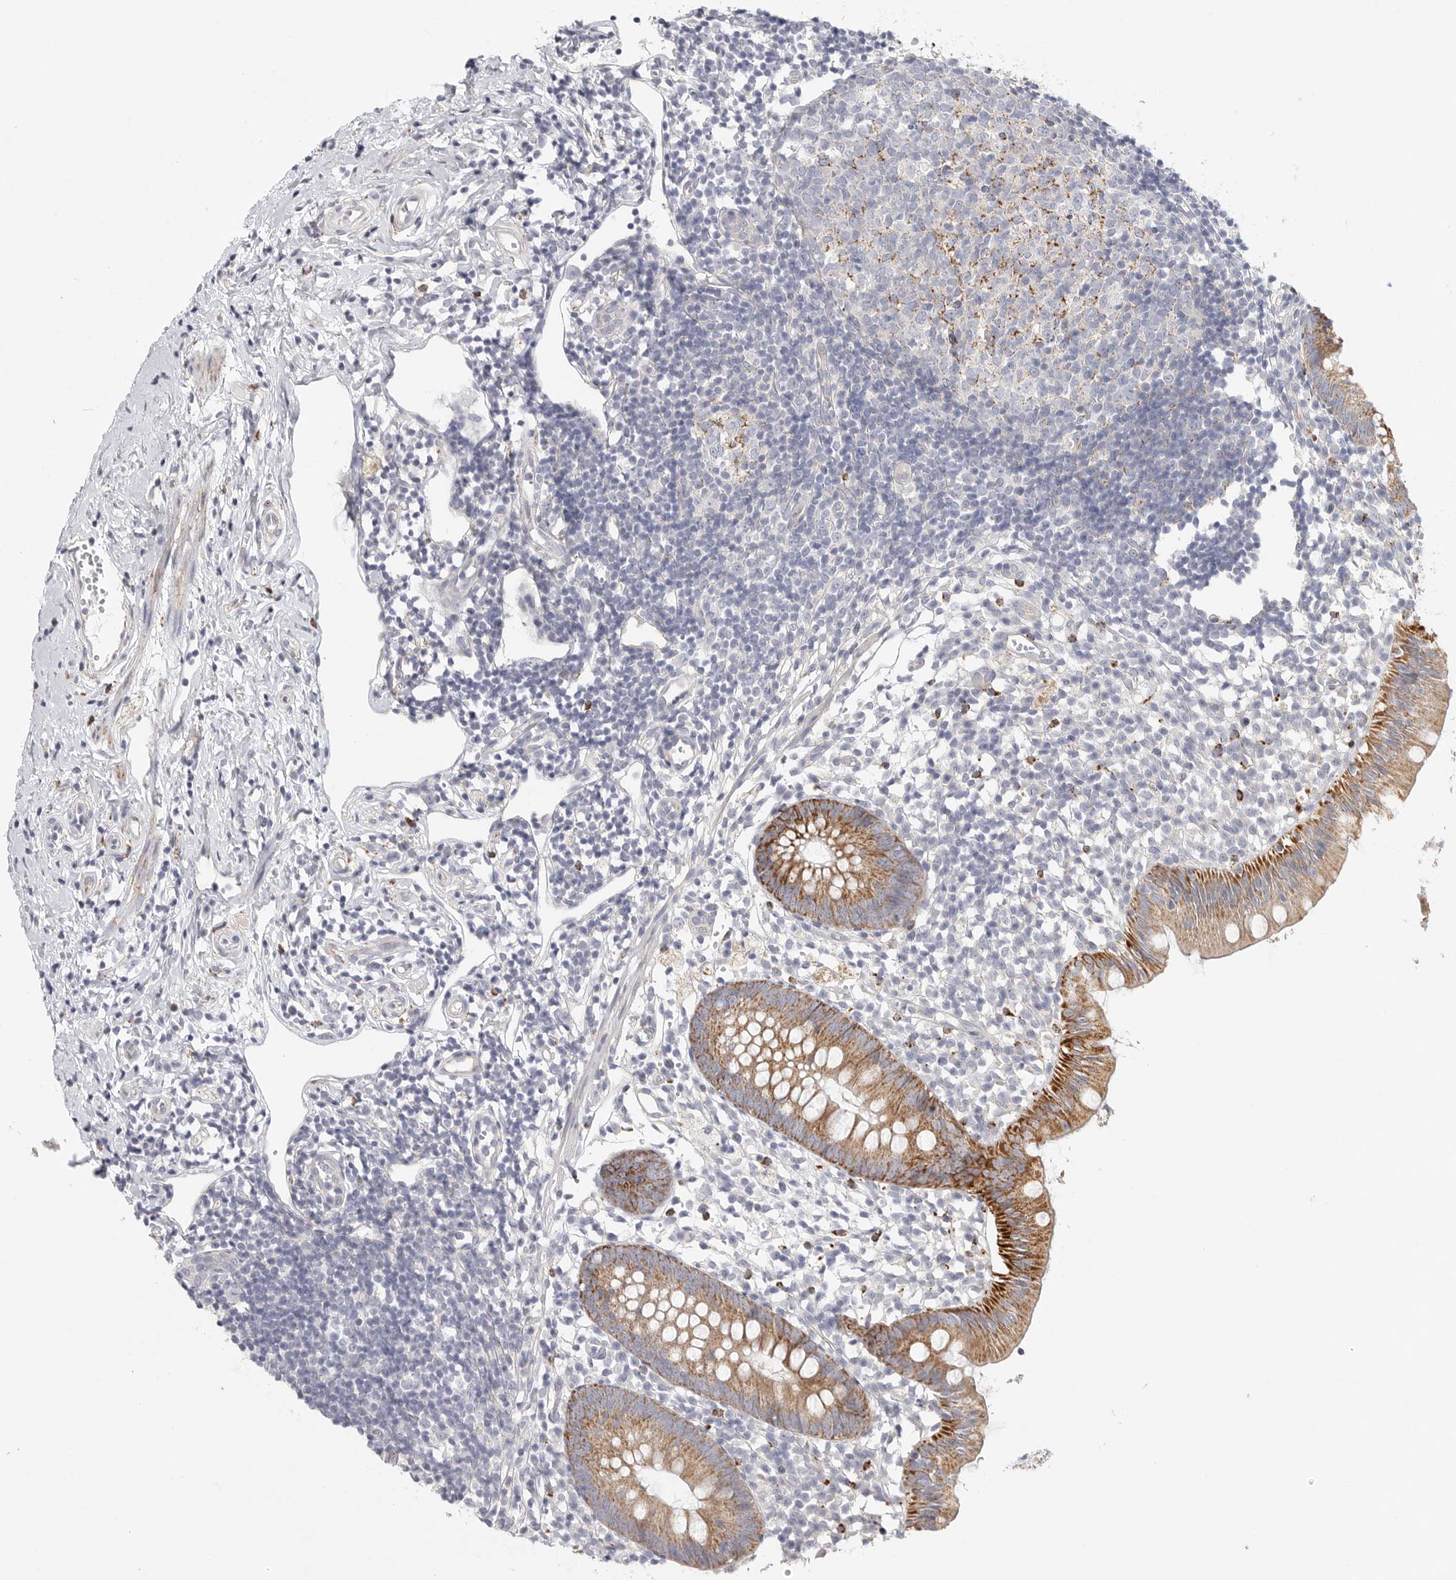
{"staining": {"intensity": "strong", "quantity": ">75%", "location": "cytoplasmic/membranous"}, "tissue": "appendix", "cell_type": "Glandular cells", "image_type": "normal", "snomed": [{"axis": "morphology", "description": "Normal tissue, NOS"}, {"axis": "topography", "description": "Appendix"}], "caption": "Protein expression analysis of unremarkable appendix exhibits strong cytoplasmic/membranous expression in approximately >75% of glandular cells. Ihc stains the protein of interest in brown and the nuclei are stained blue.", "gene": "ELP3", "patient": {"sex": "female", "age": 20}}